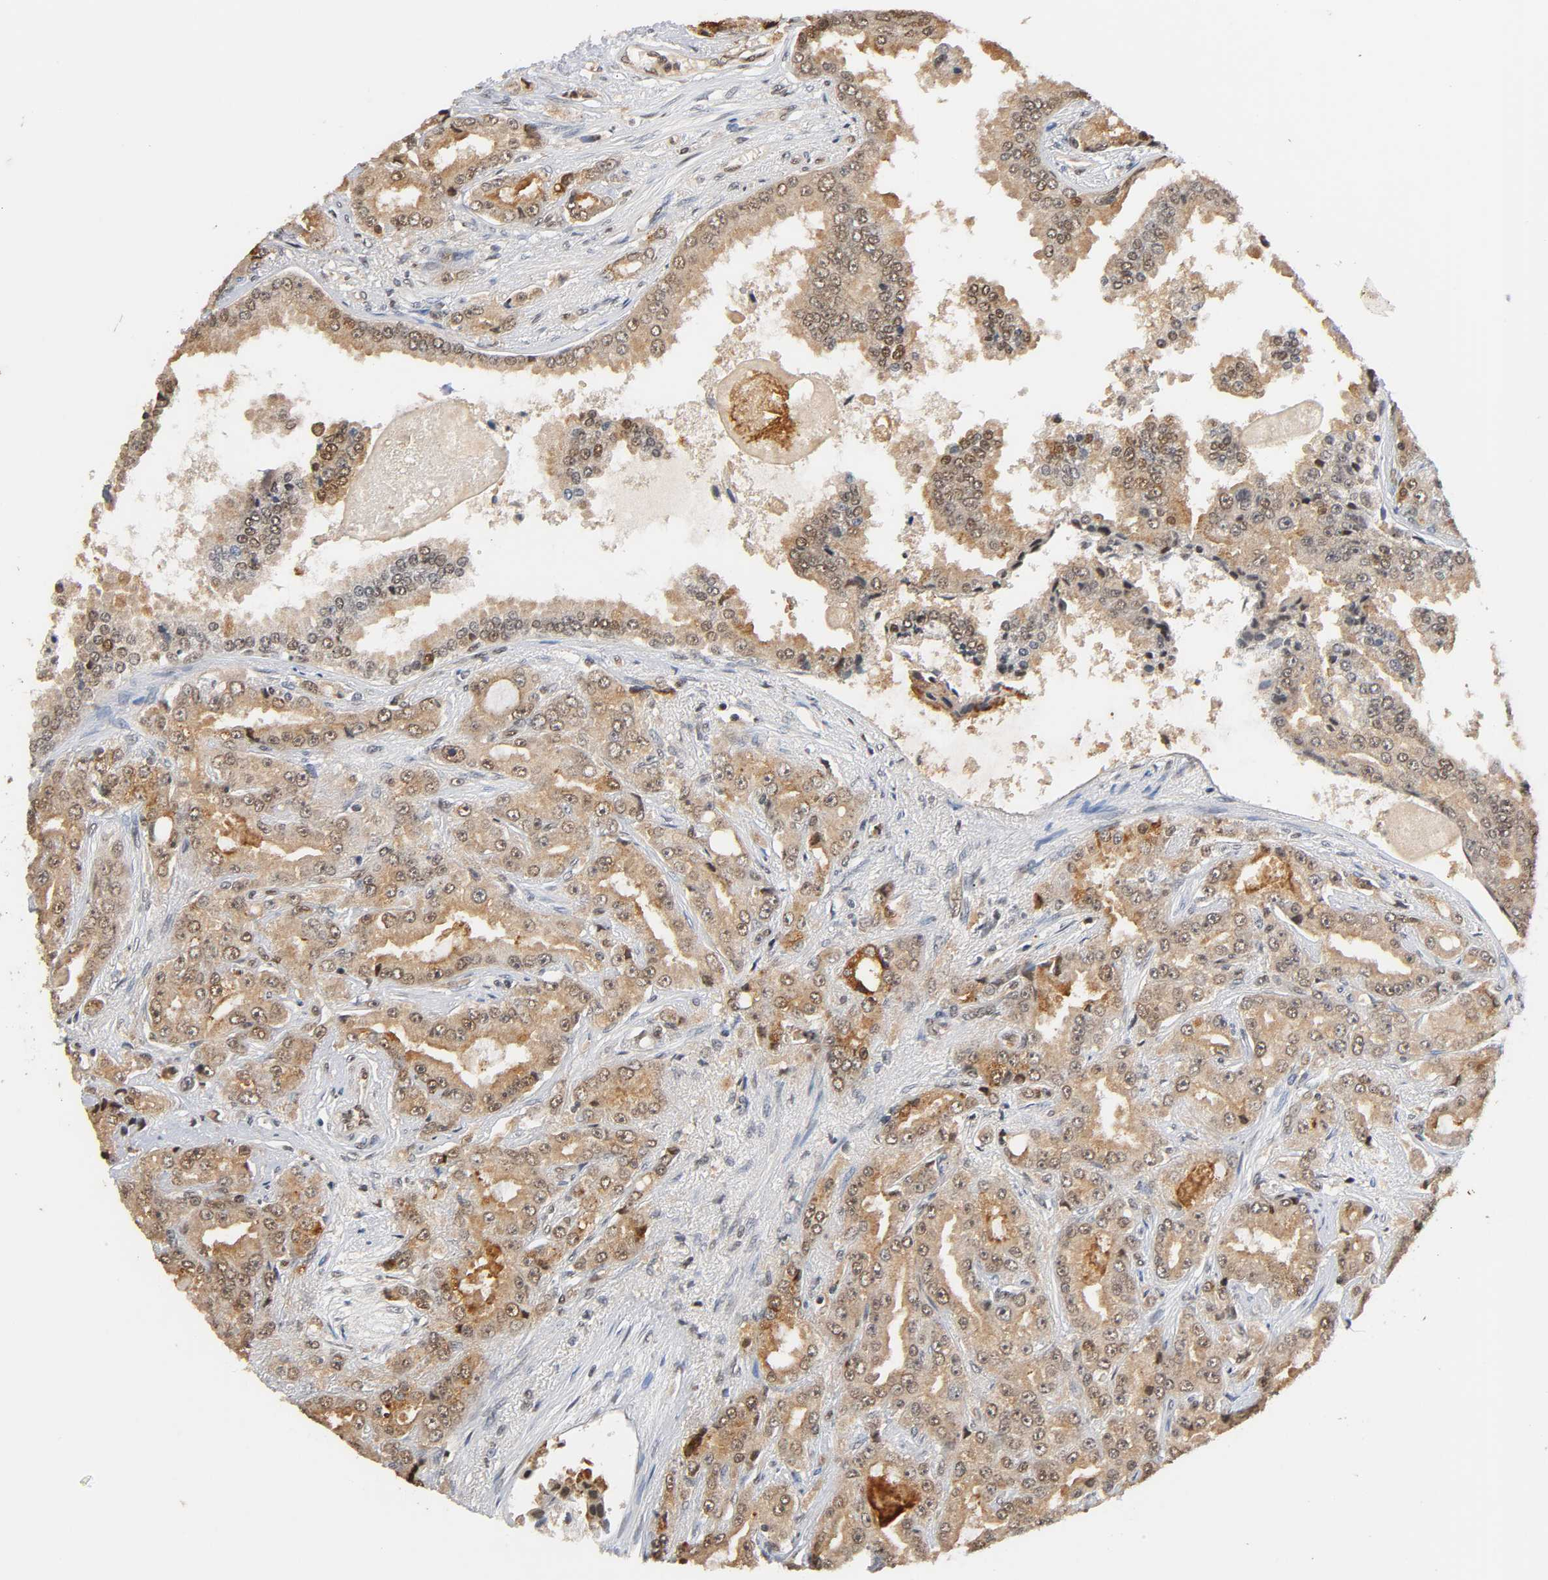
{"staining": {"intensity": "moderate", "quantity": ">75%", "location": "cytoplasmic/membranous,nuclear"}, "tissue": "prostate cancer", "cell_type": "Tumor cells", "image_type": "cancer", "snomed": [{"axis": "morphology", "description": "Adenocarcinoma, High grade"}, {"axis": "topography", "description": "Prostate"}], "caption": "Immunohistochemistry of prostate cancer displays medium levels of moderate cytoplasmic/membranous and nuclear staining in about >75% of tumor cells.", "gene": "UBC", "patient": {"sex": "male", "age": 73}}